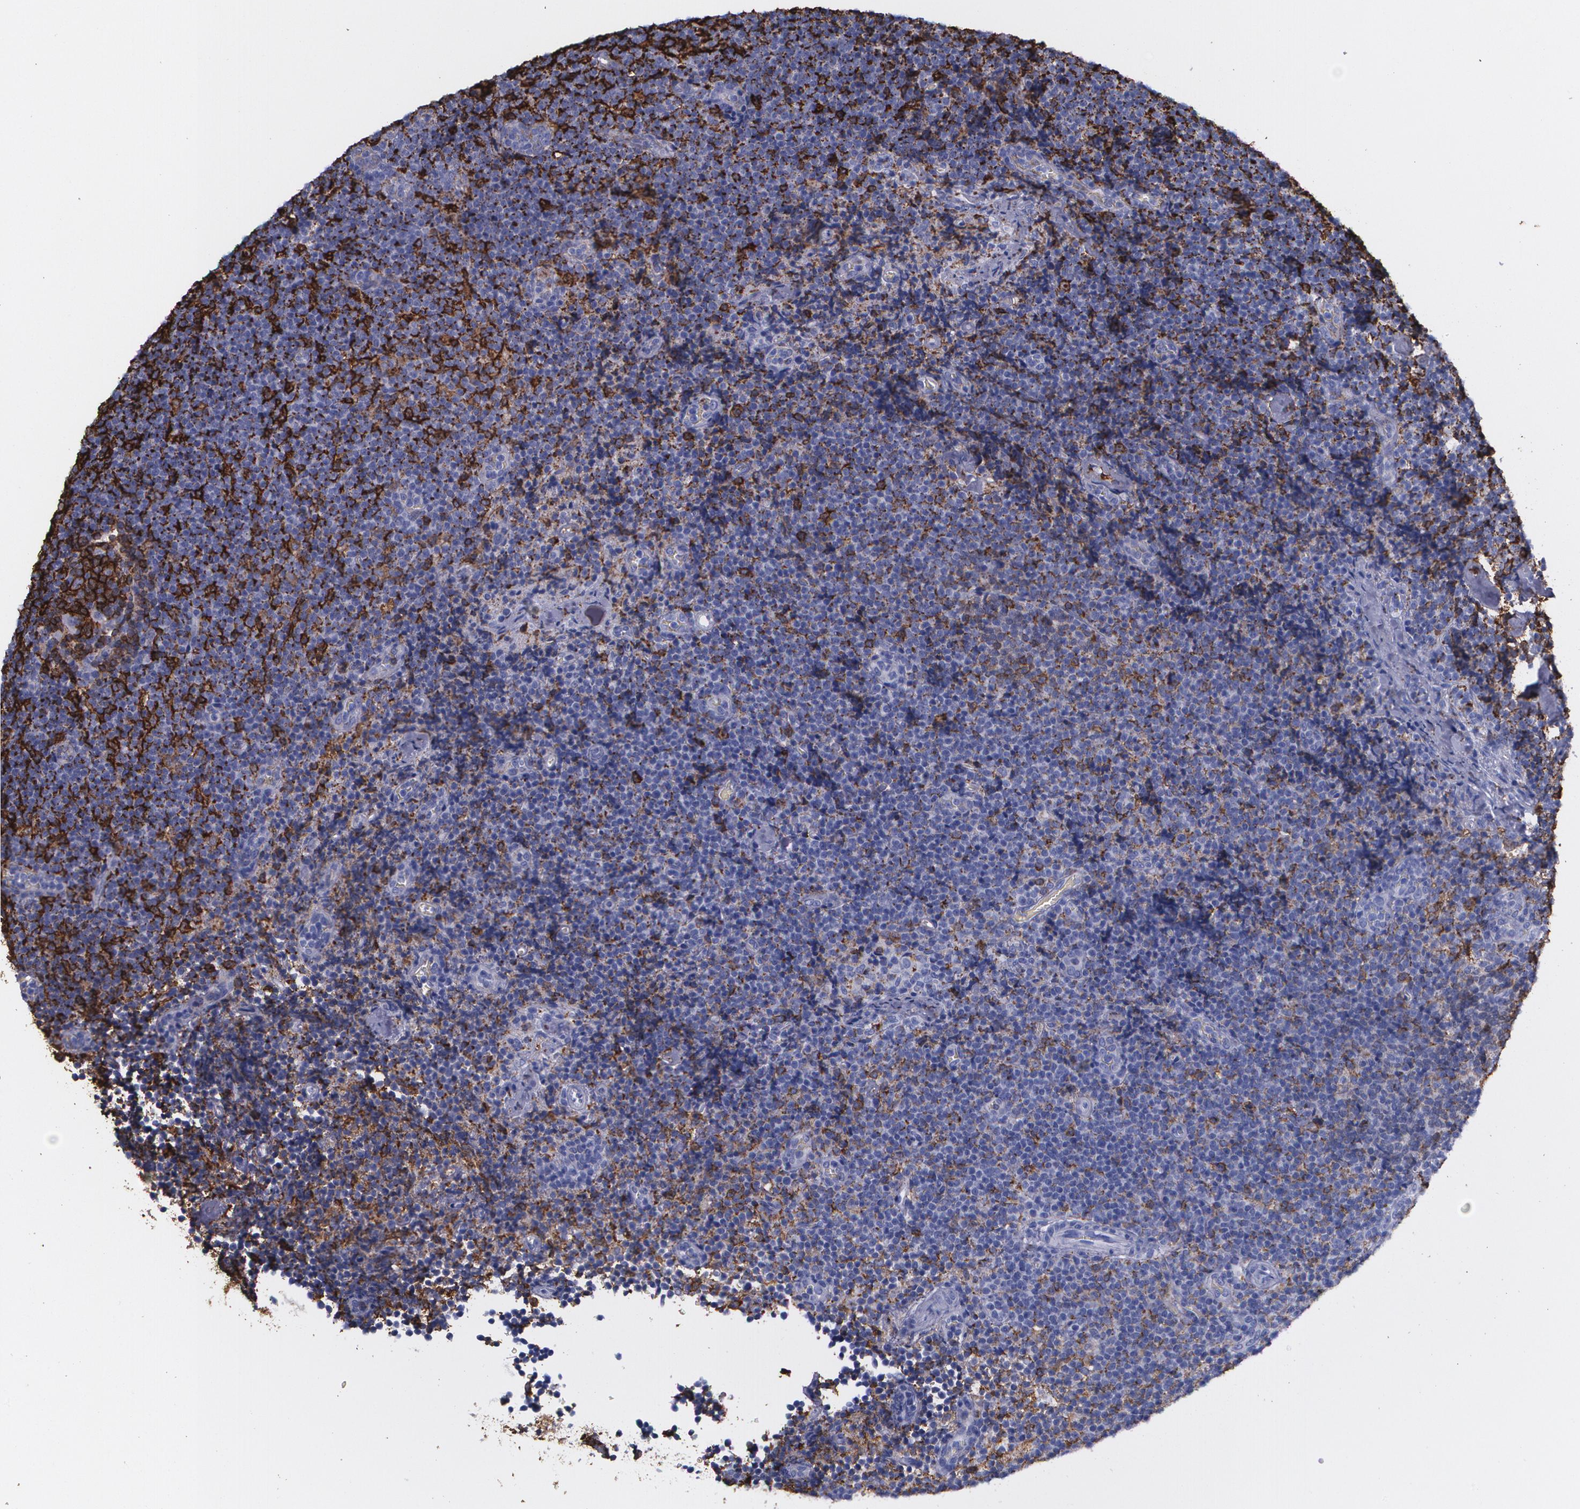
{"staining": {"intensity": "strong", "quantity": "<25%", "location": "cytoplasmic/membranous"}, "tissue": "lymphoma", "cell_type": "Tumor cells", "image_type": "cancer", "snomed": [{"axis": "morphology", "description": "Malignant lymphoma, non-Hodgkin's type, High grade"}, {"axis": "topography", "description": "Lymph node"}], "caption": "Malignant lymphoma, non-Hodgkin's type (high-grade) was stained to show a protein in brown. There is medium levels of strong cytoplasmic/membranous expression in about <25% of tumor cells.", "gene": "HLA-DRA", "patient": {"sex": "female", "age": 58}}